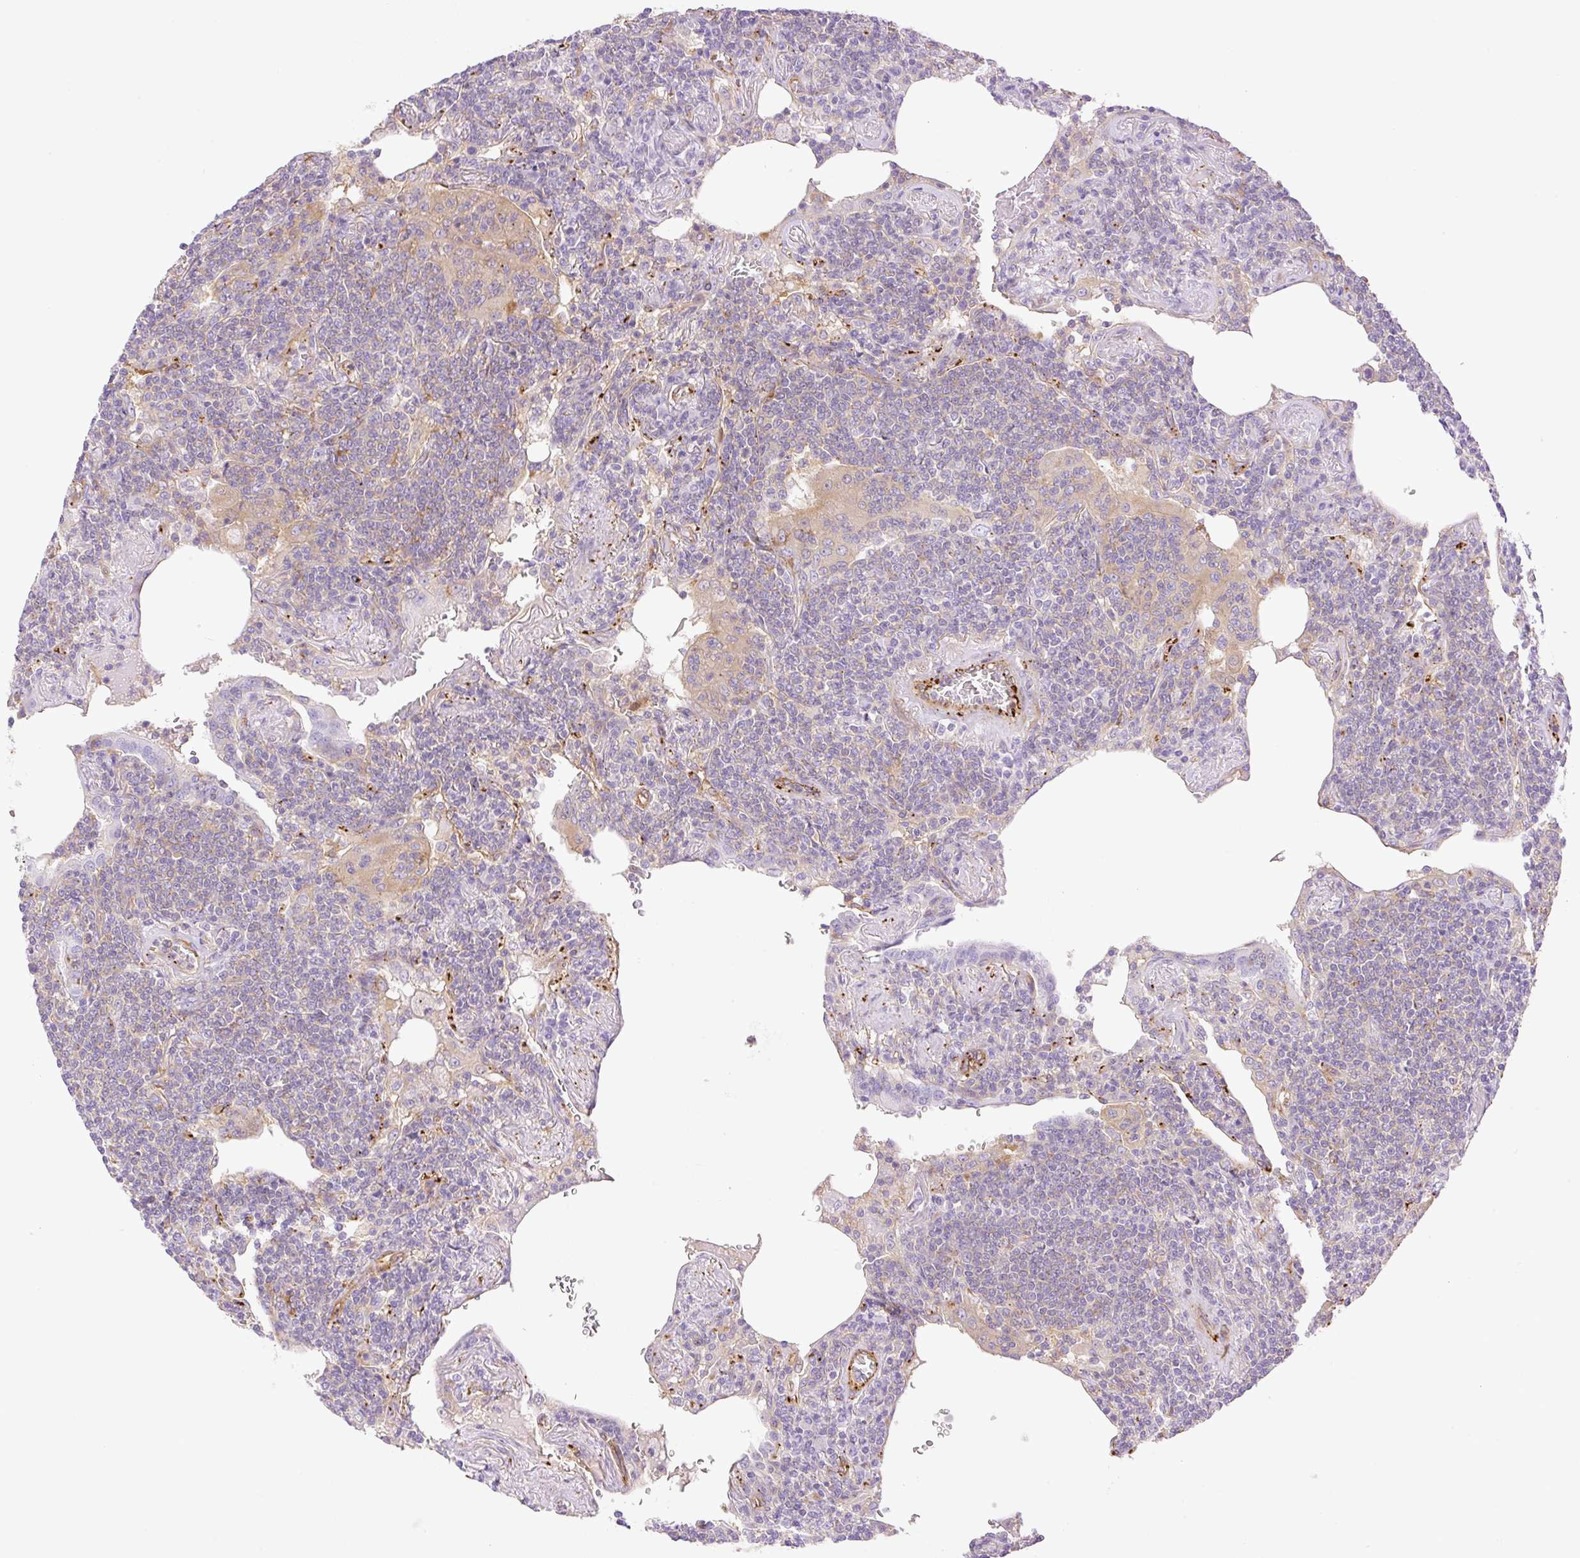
{"staining": {"intensity": "negative", "quantity": "none", "location": "none"}, "tissue": "lymphoma", "cell_type": "Tumor cells", "image_type": "cancer", "snomed": [{"axis": "morphology", "description": "Malignant lymphoma, non-Hodgkin's type, Low grade"}, {"axis": "topography", "description": "Lung"}], "caption": "Immunohistochemistry (IHC) of lymphoma displays no positivity in tumor cells.", "gene": "EHD3", "patient": {"sex": "female", "age": 71}}